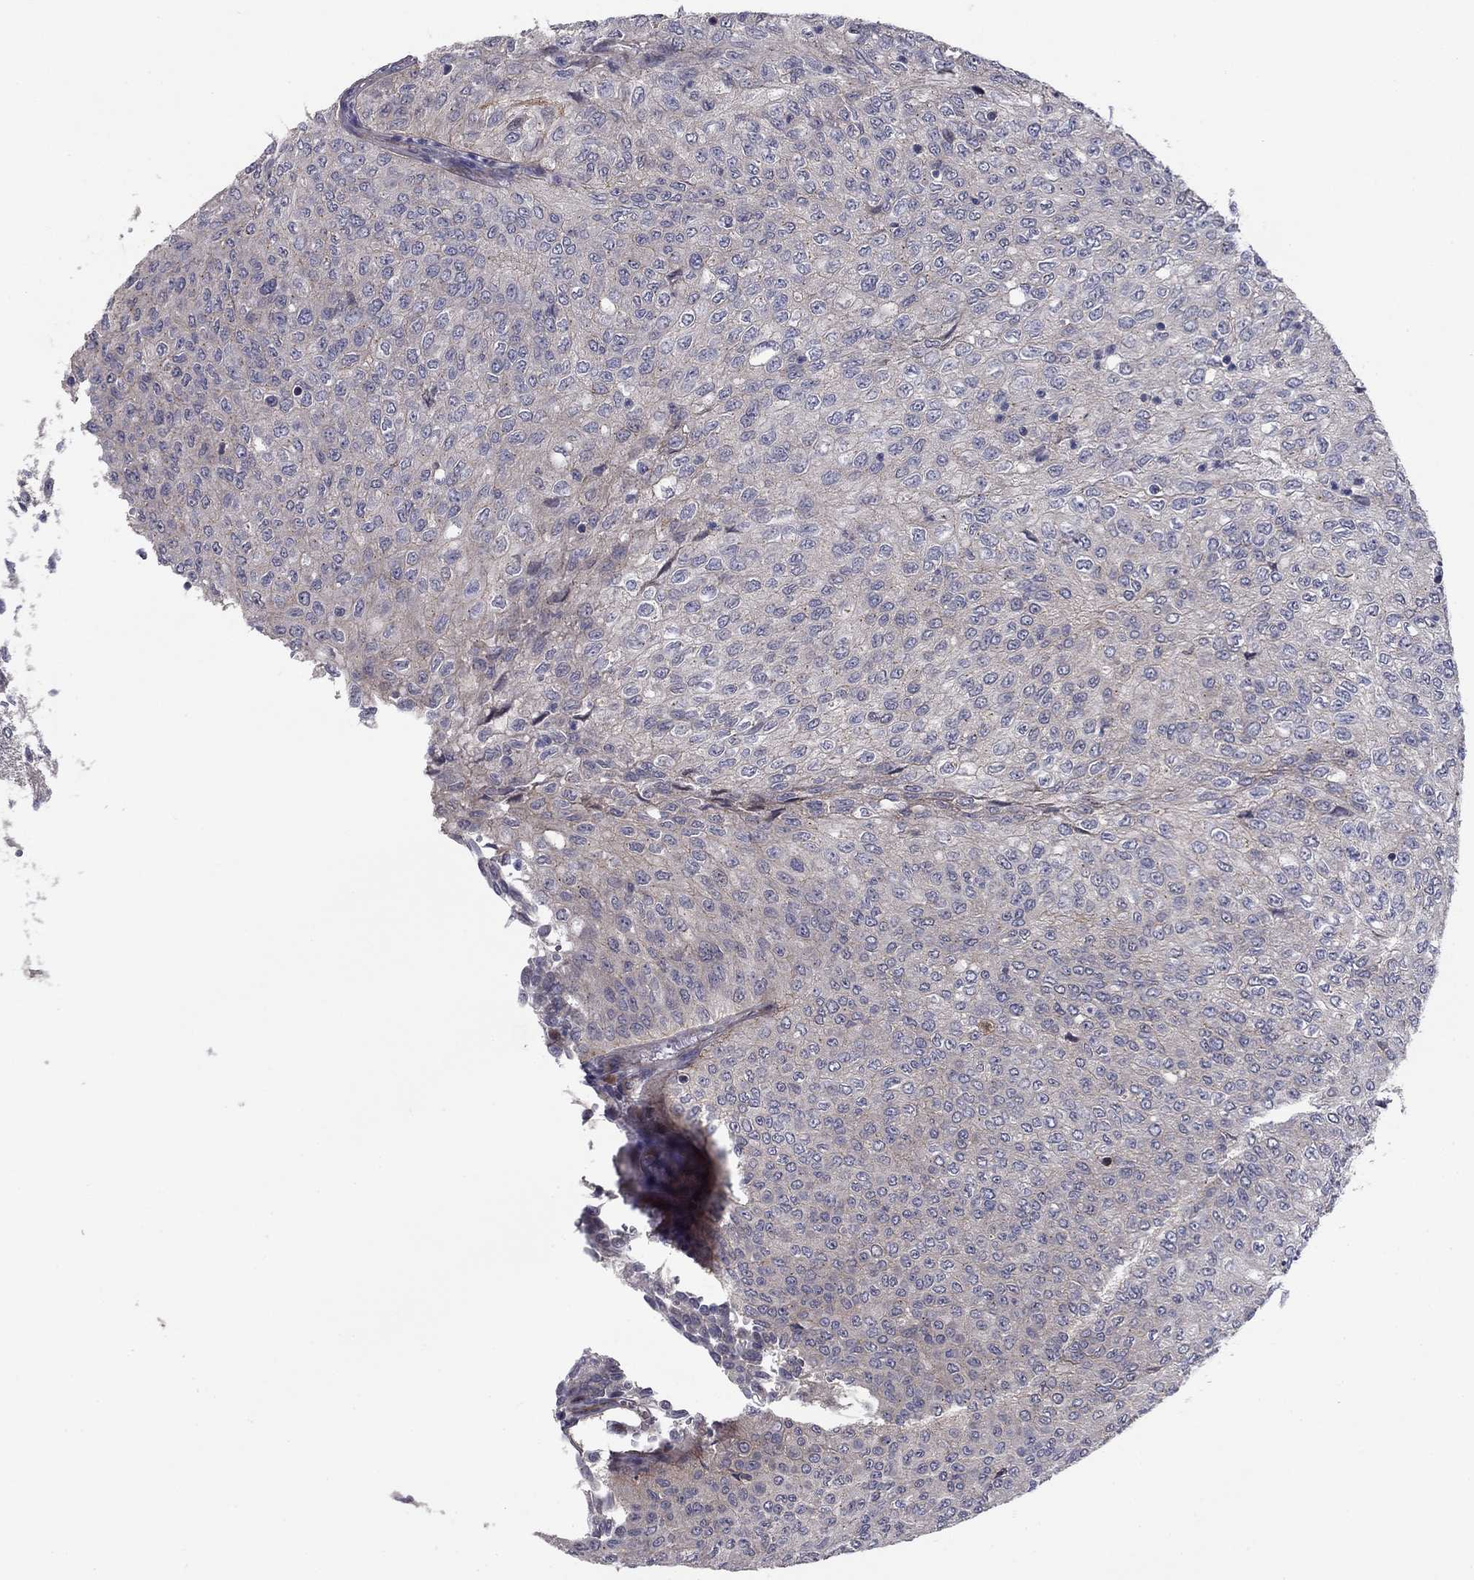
{"staining": {"intensity": "negative", "quantity": "none", "location": "none"}, "tissue": "urothelial cancer", "cell_type": "Tumor cells", "image_type": "cancer", "snomed": [{"axis": "morphology", "description": "Urothelial carcinoma, Low grade"}, {"axis": "topography", "description": "Urinary bladder"}], "caption": "This is a micrograph of immunohistochemistry (IHC) staining of urothelial carcinoma (low-grade), which shows no staining in tumor cells.", "gene": "CLSTN1", "patient": {"sex": "male", "age": 78}}